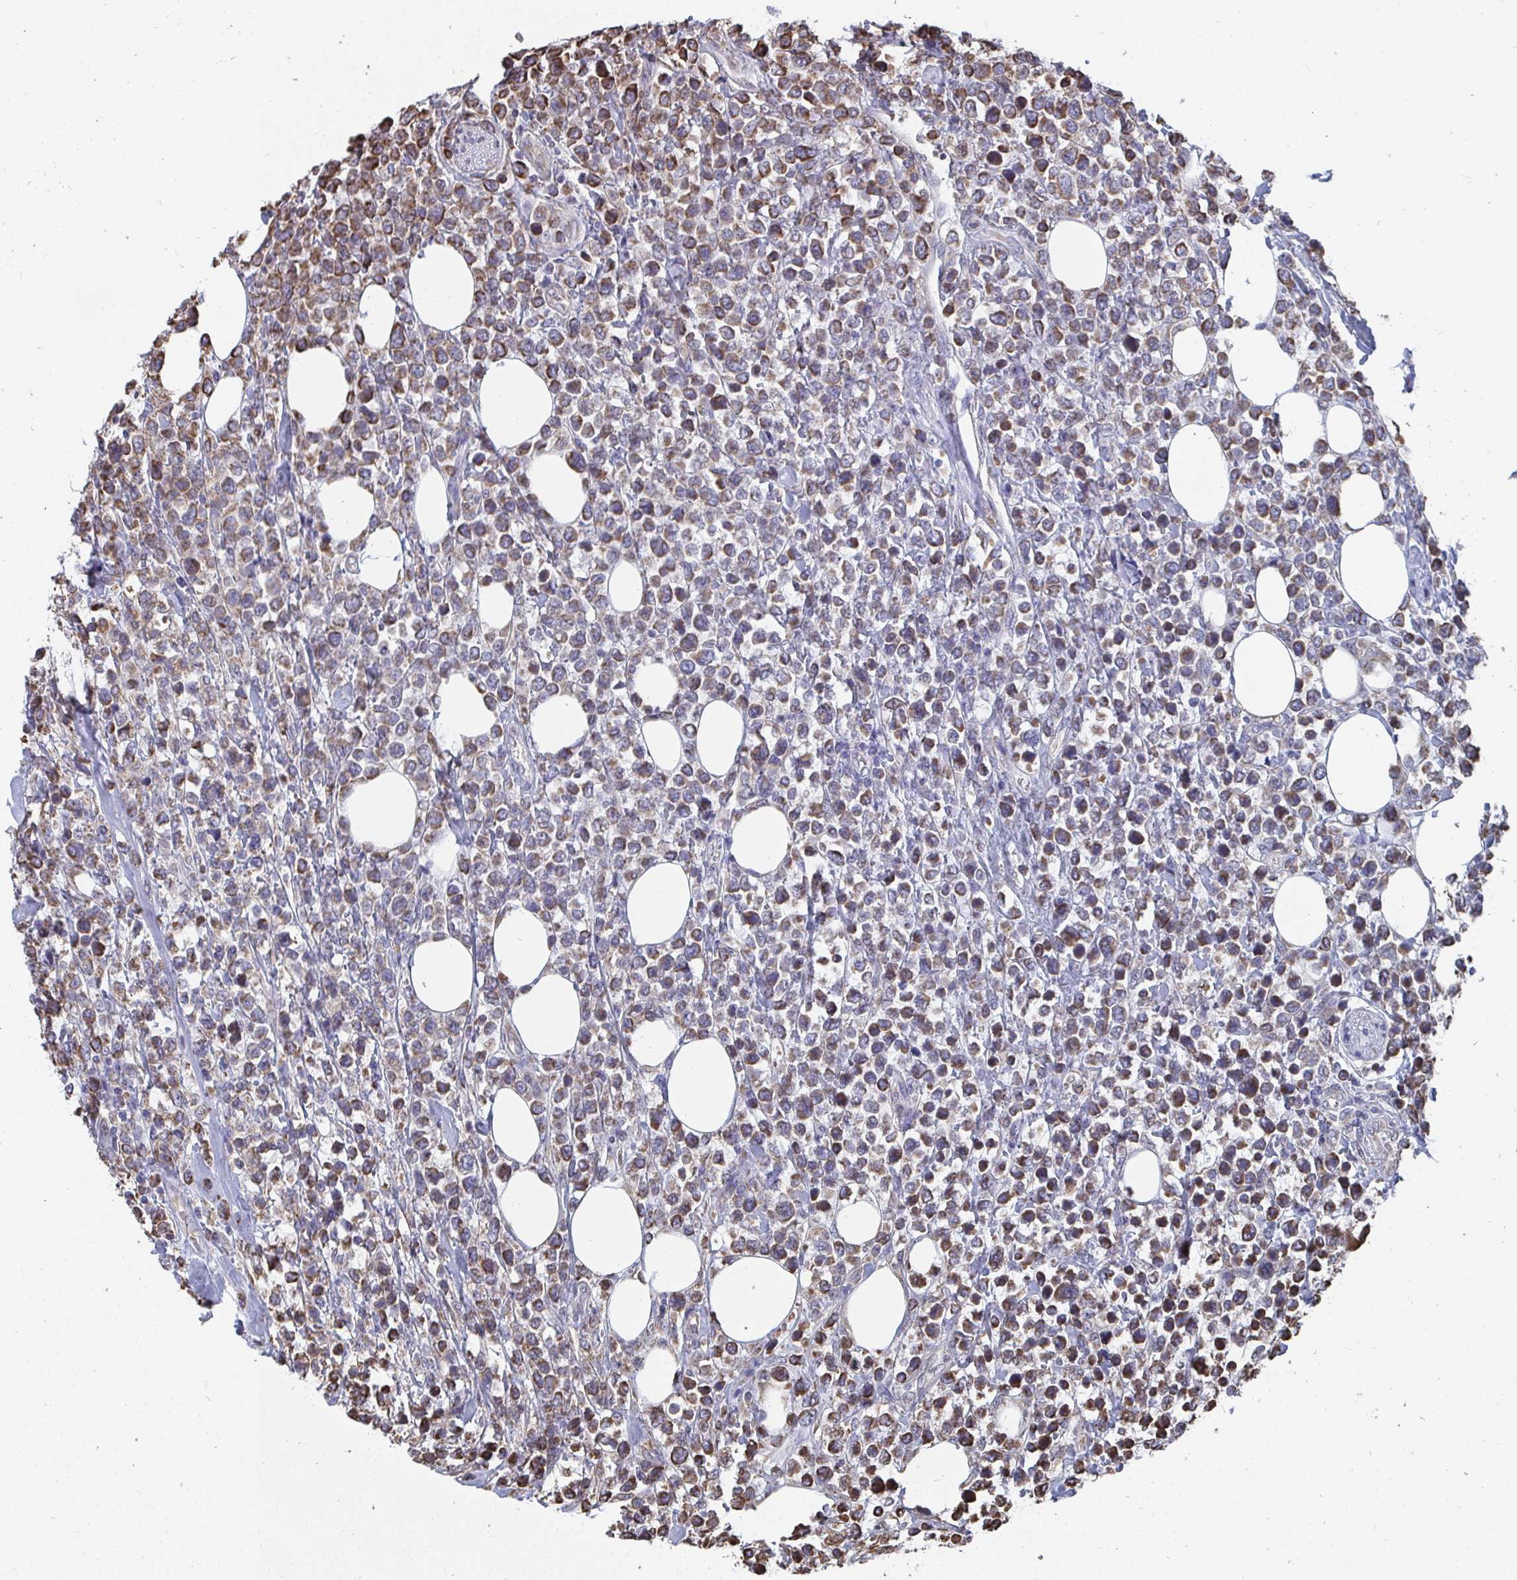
{"staining": {"intensity": "moderate", "quantity": ">75%", "location": "cytoplasmic/membranous"}, "tissue": "lymphoma", "cell_type": "Tumor cells", "image_type": "cancer", "snomed": [{"axis": "morphology", "description": "Malignant lymphoma, non-Hodgkin's type, High grade"}, {"axis": "topography", "description": "Soft tissue"}], "caption": "Human lymphoma stained with a brown dye reveals moderate cytoplasmic/membranous positive positivity in approximately >75% of tumor cells.", "gene": "ELAVL1", "patient": {"sex": "female", "age": 56}}